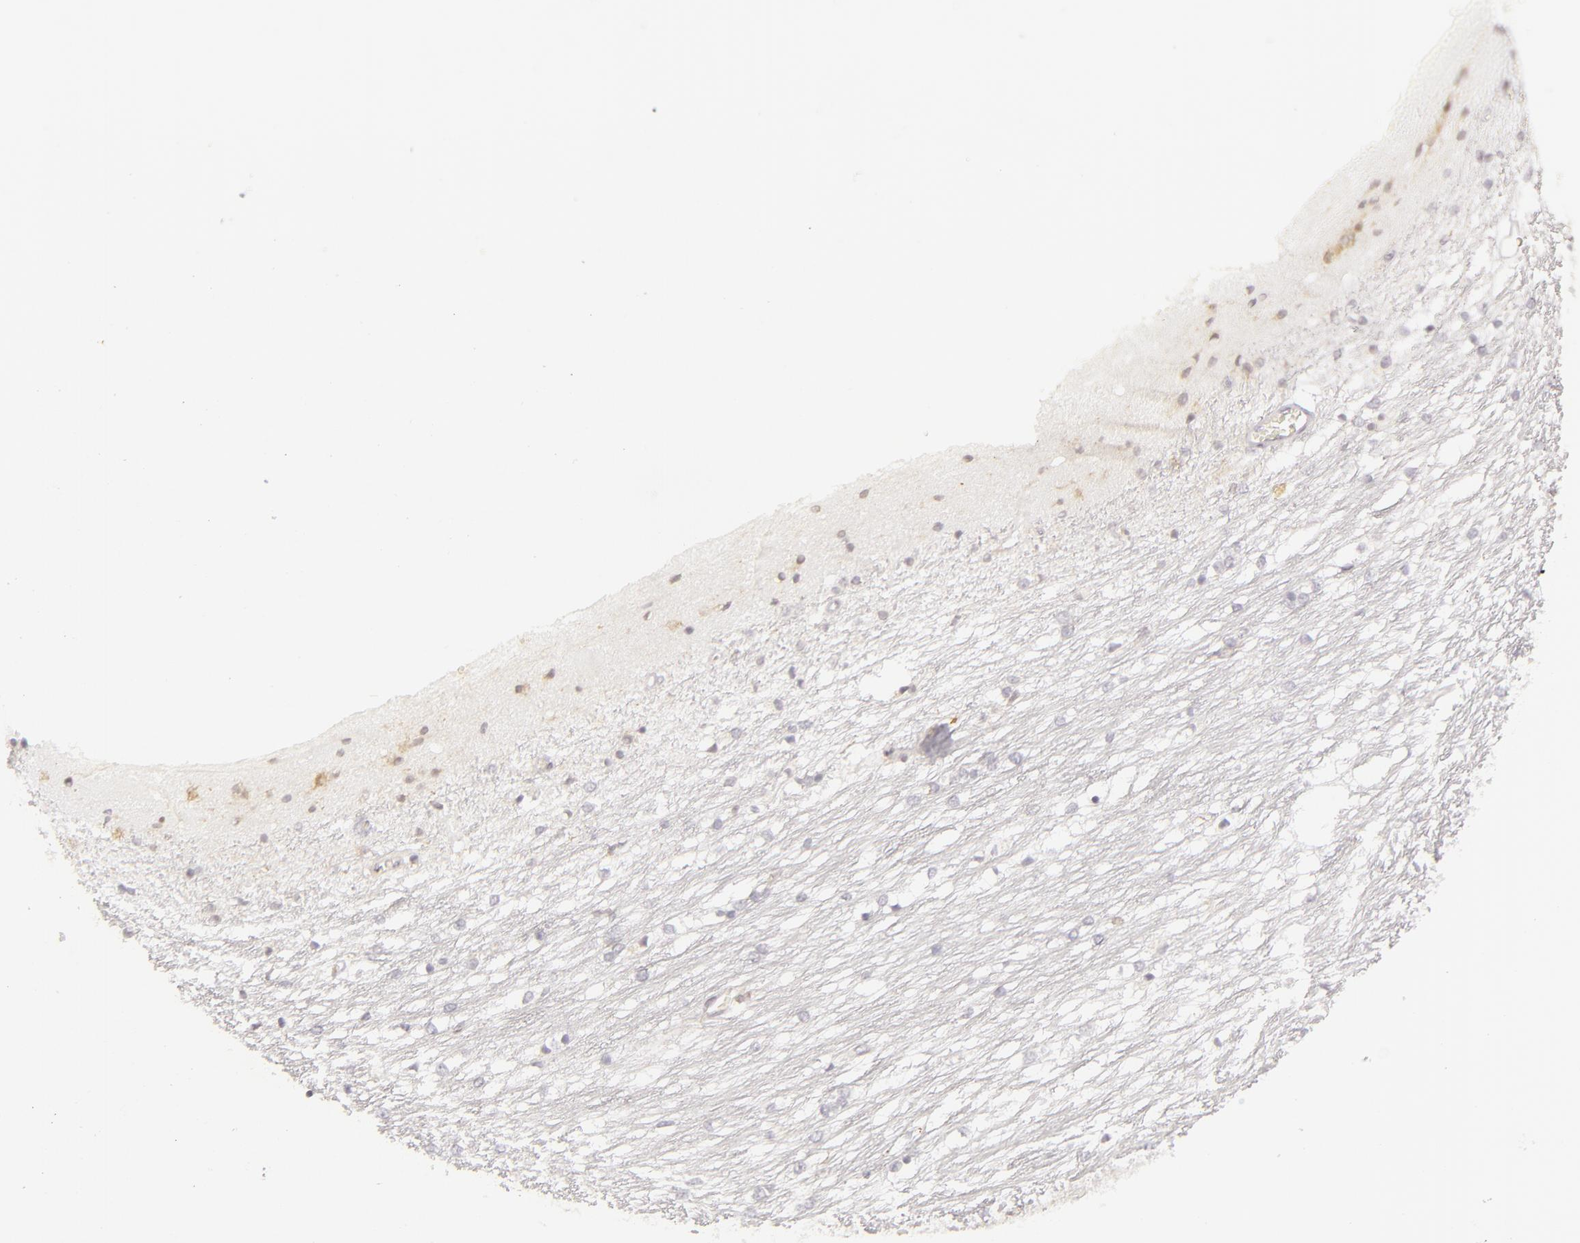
{"staining": {"intensity": "negative", "quantity": "none", "location": "none"}, "tissue": "caudate", "cell_type": "Glial cells", "image_type": "normal", "snomed": [{"axis": "morphology", "description": "Normal tissue, NOS"}, {"axis": "topography", "description": "Lateral ventricle wall"}], "caption": "This micrograph is of benign caudate stained with immunohistochemistry (IHC) to label a protein in brown with the nuclei are counter-stained blue. There is no expression in glial cells. Nuclei are stained in blue.", "gene": "APOBEC3G", "patient": {"sex": "female", "age": 19}}